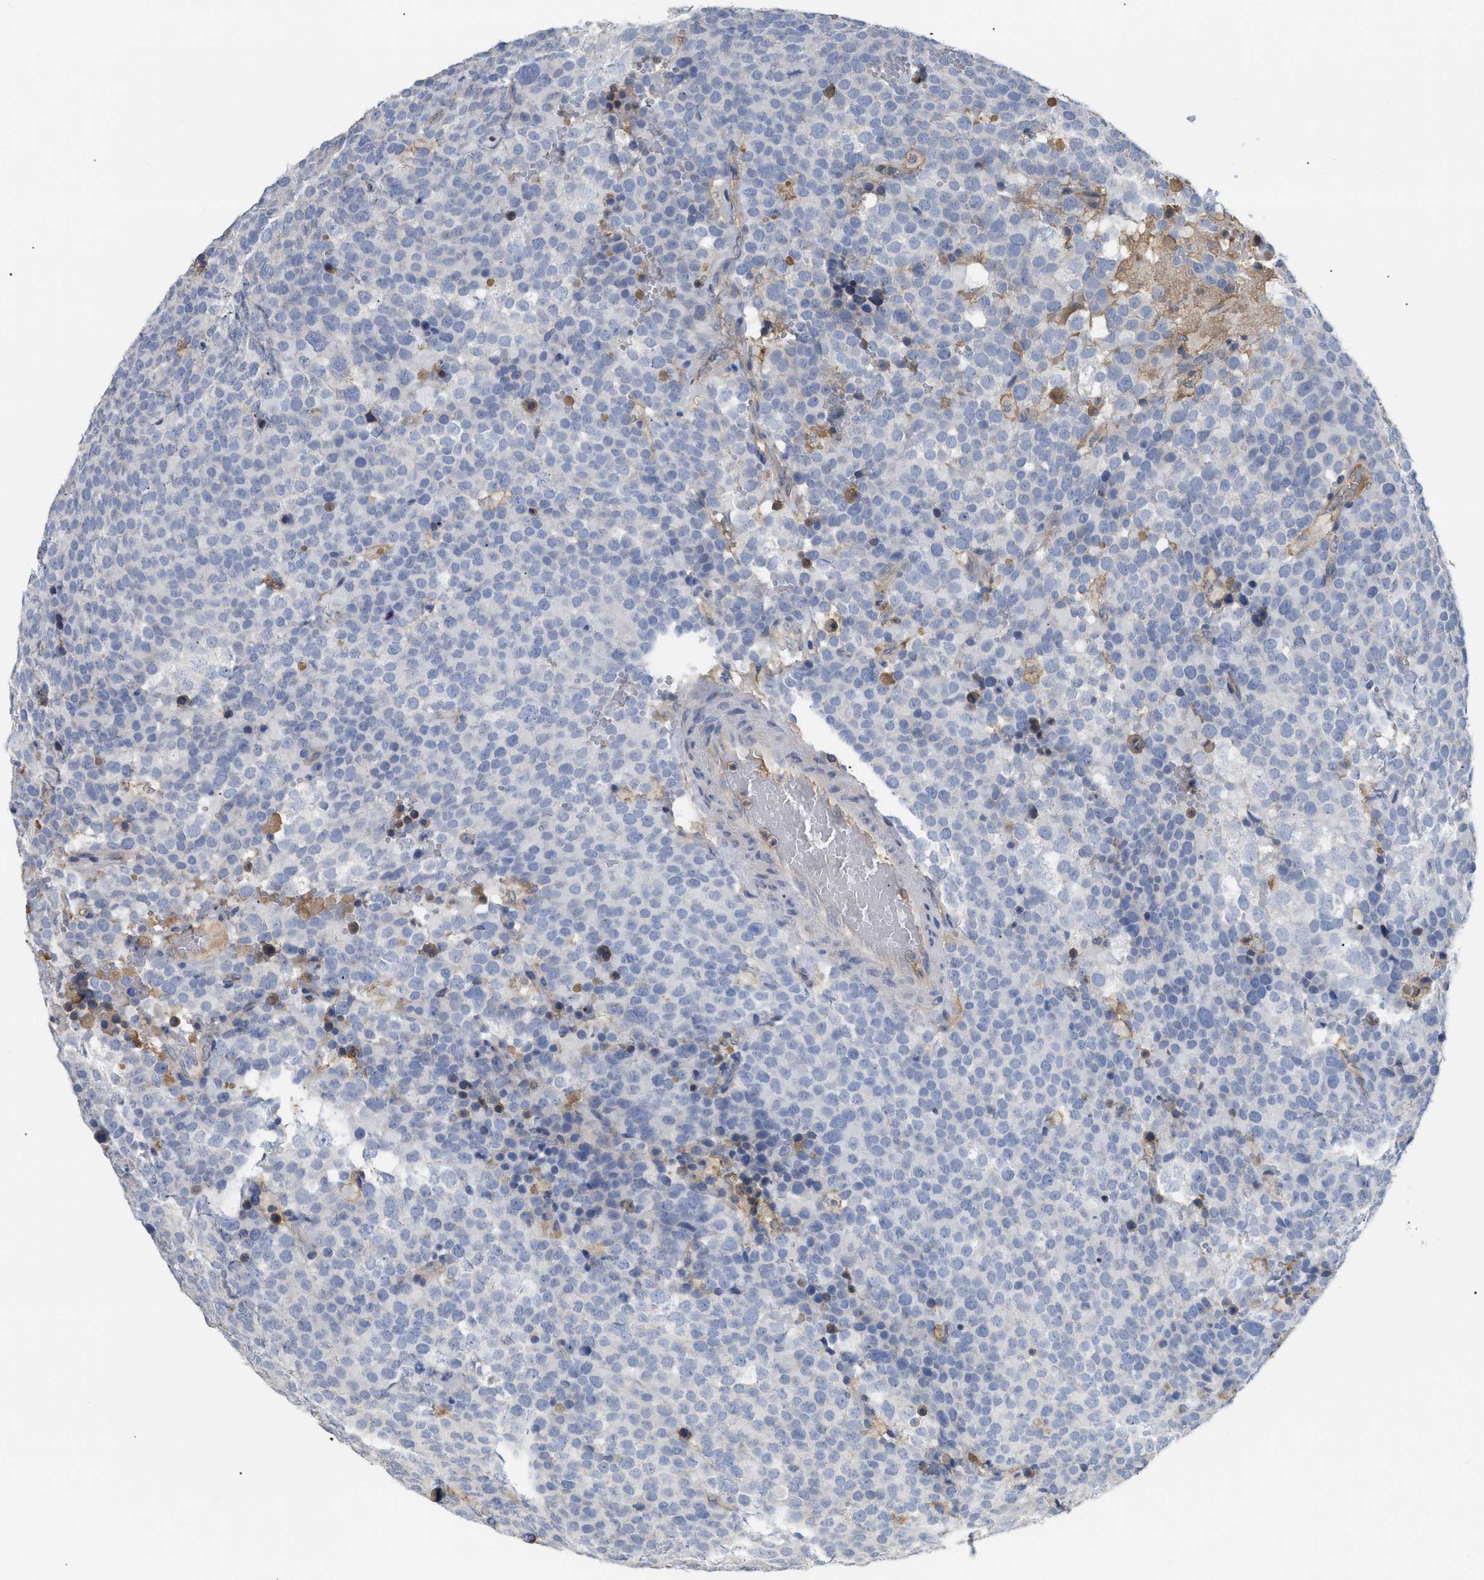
{"staining": {"intensity": "moderate", "quantity": "<25%", "location": "cytoplasmic/membranous"}, "tissue": "testis cancer", "cell_type": "Tumor cells", "image_type": "cancer", "snomed": [{"axis": "morphology", "description": "Seminoma, NOS"}, {"axis": "topography", "description": "Testis"}], "caption": "Immunohistochemical staining of seminoma (testis) reveals low levels of moderate cytoplasmic/membranous protein staining in approximately <25% of tumor cells.", "gene": "ANXA4", "patient": {"sex": "male", "age": 71}}